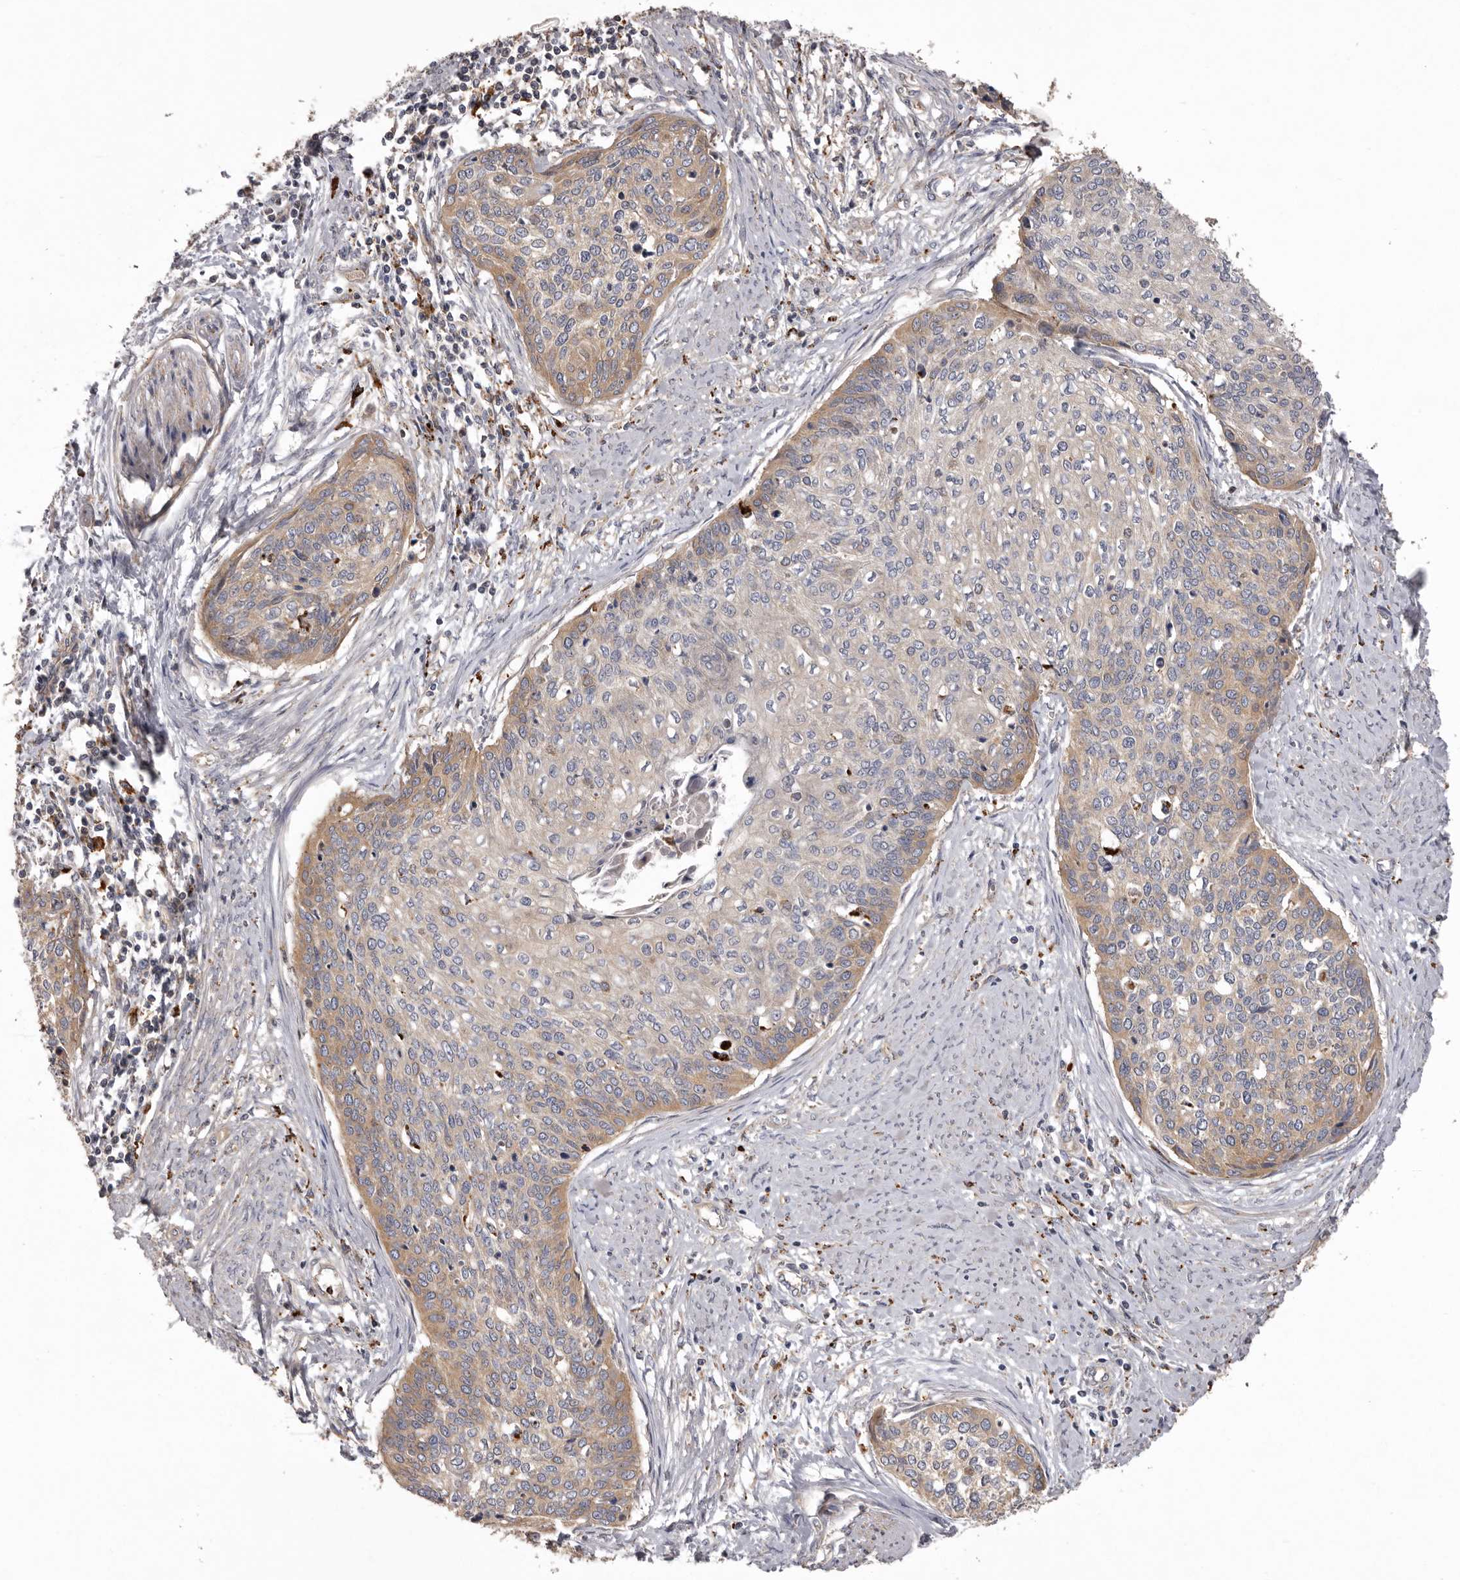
{"staining": {"intensity": "moderate", "quantity": "25%-75%", "location": "cytoplasmic/membranous"}, "tissue": "cervical cancer", "cell_type": "Tumor cells", "image_type": "cancer", "snomed": [{"axis": "morphology", "description": "Squamous cell carcinoma, NOS"}, {"axis": "topography", "description": "Cervix"}], "caption": "The micrograph exhibits staining of cervical squamous cell carcinoma, revealing moderate cytoplasmic/membranous protein staining (brown color) within tumor cells.", "gene": "WDR47", "patient": {"sex": "female", "age": 37}}